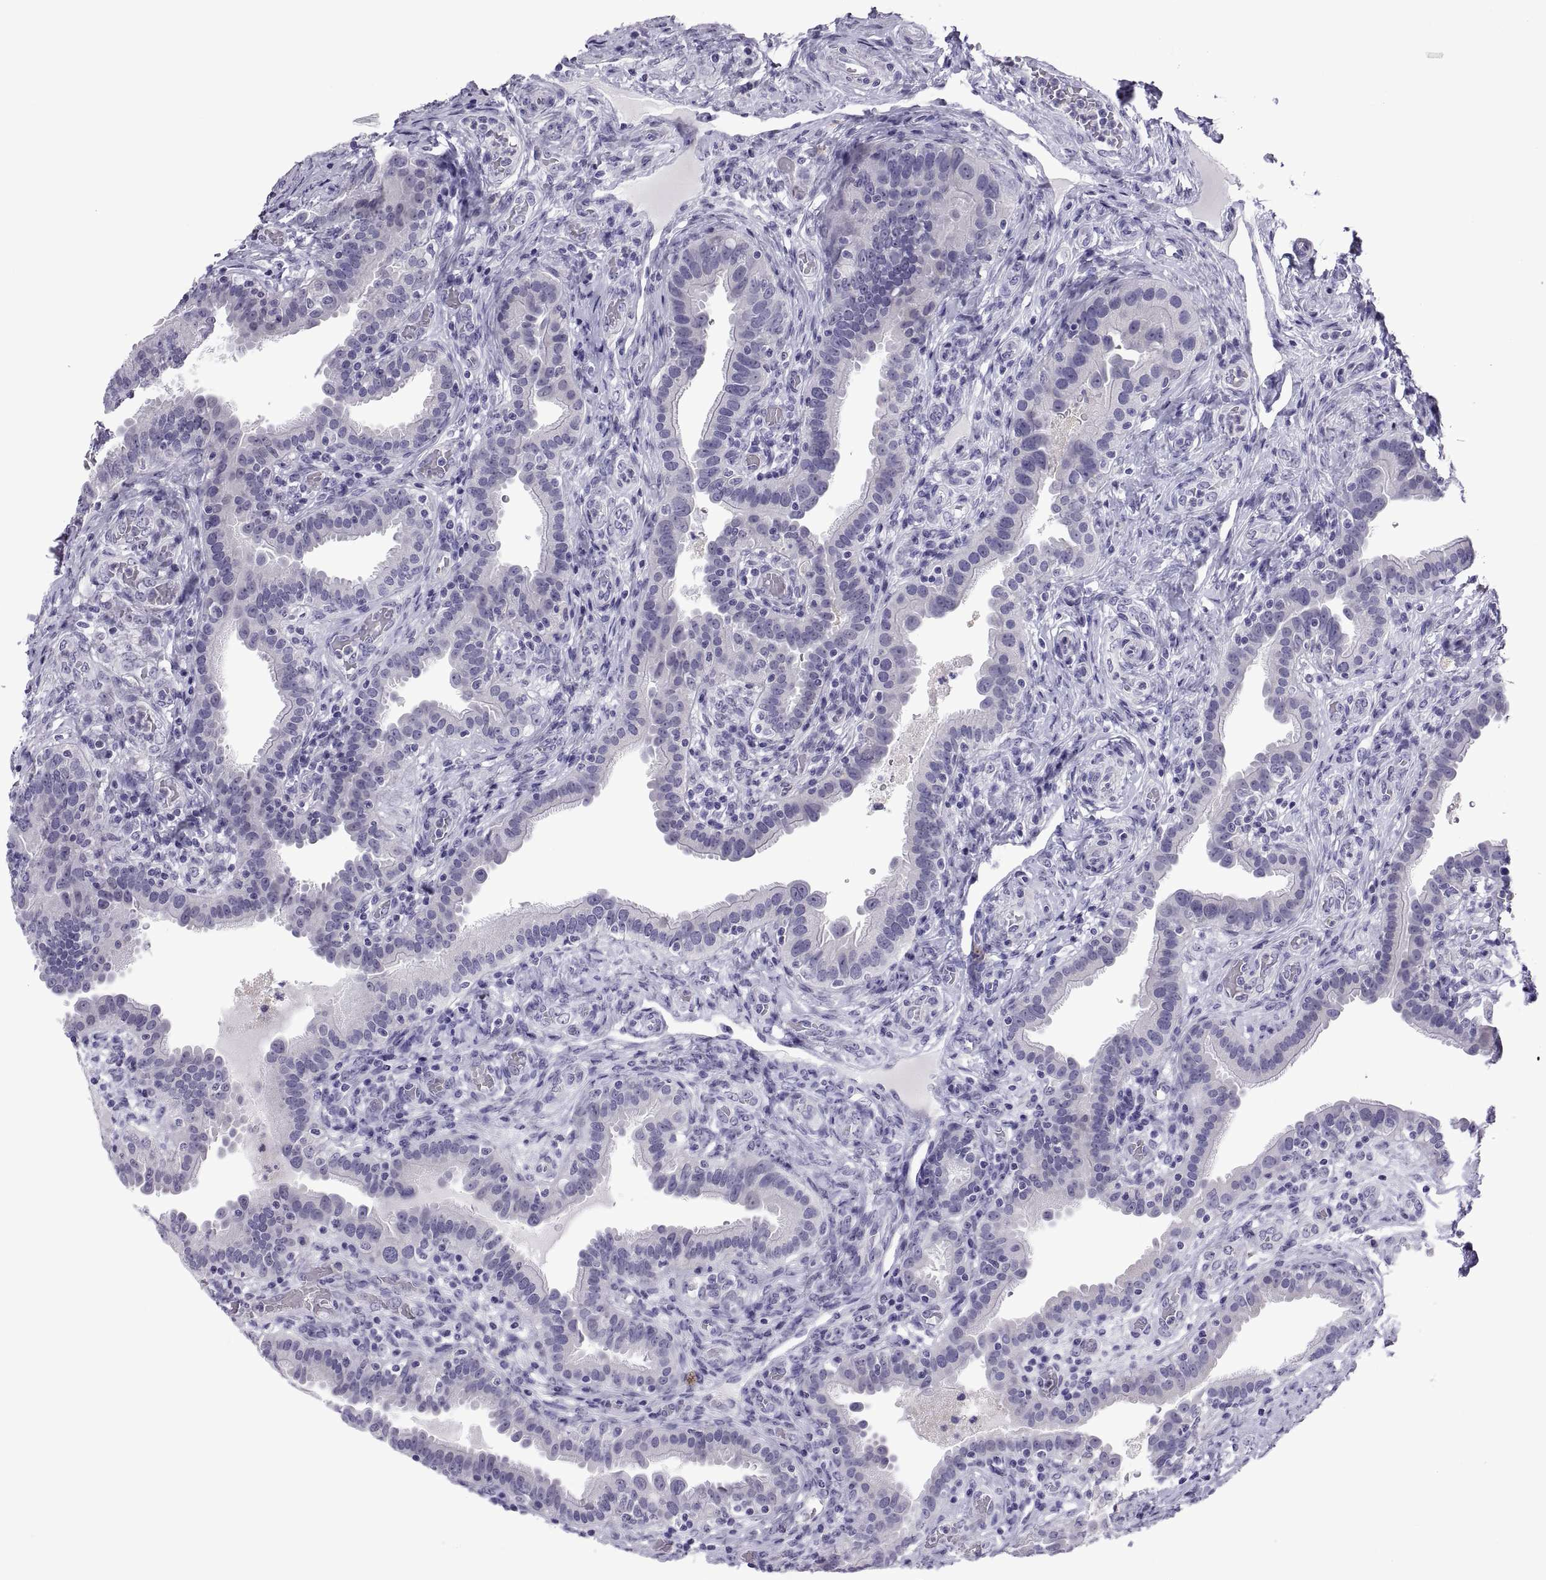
{"staining": {"intensity": "negative", "quantity": "none", "location": "none"}, "tissue": "fallopian tube", "cell_type": "Glandular cells", "image_type": "normal", "snomed": [{"axis": "morphology", "description": "Normal tissue, NOS"}, {"axis": "topography", "description": "Fallopian tube"}, {"axis": "topography", "description": "Ovary"}], "caption": "The IHC histopathology image has no significant staining in glandular cells of fallopian tube. (DAB immunohistochemistry (IHC), high magnification).", "gene": "C3orf22", "patient": {"sex": "female", "age": 41}}